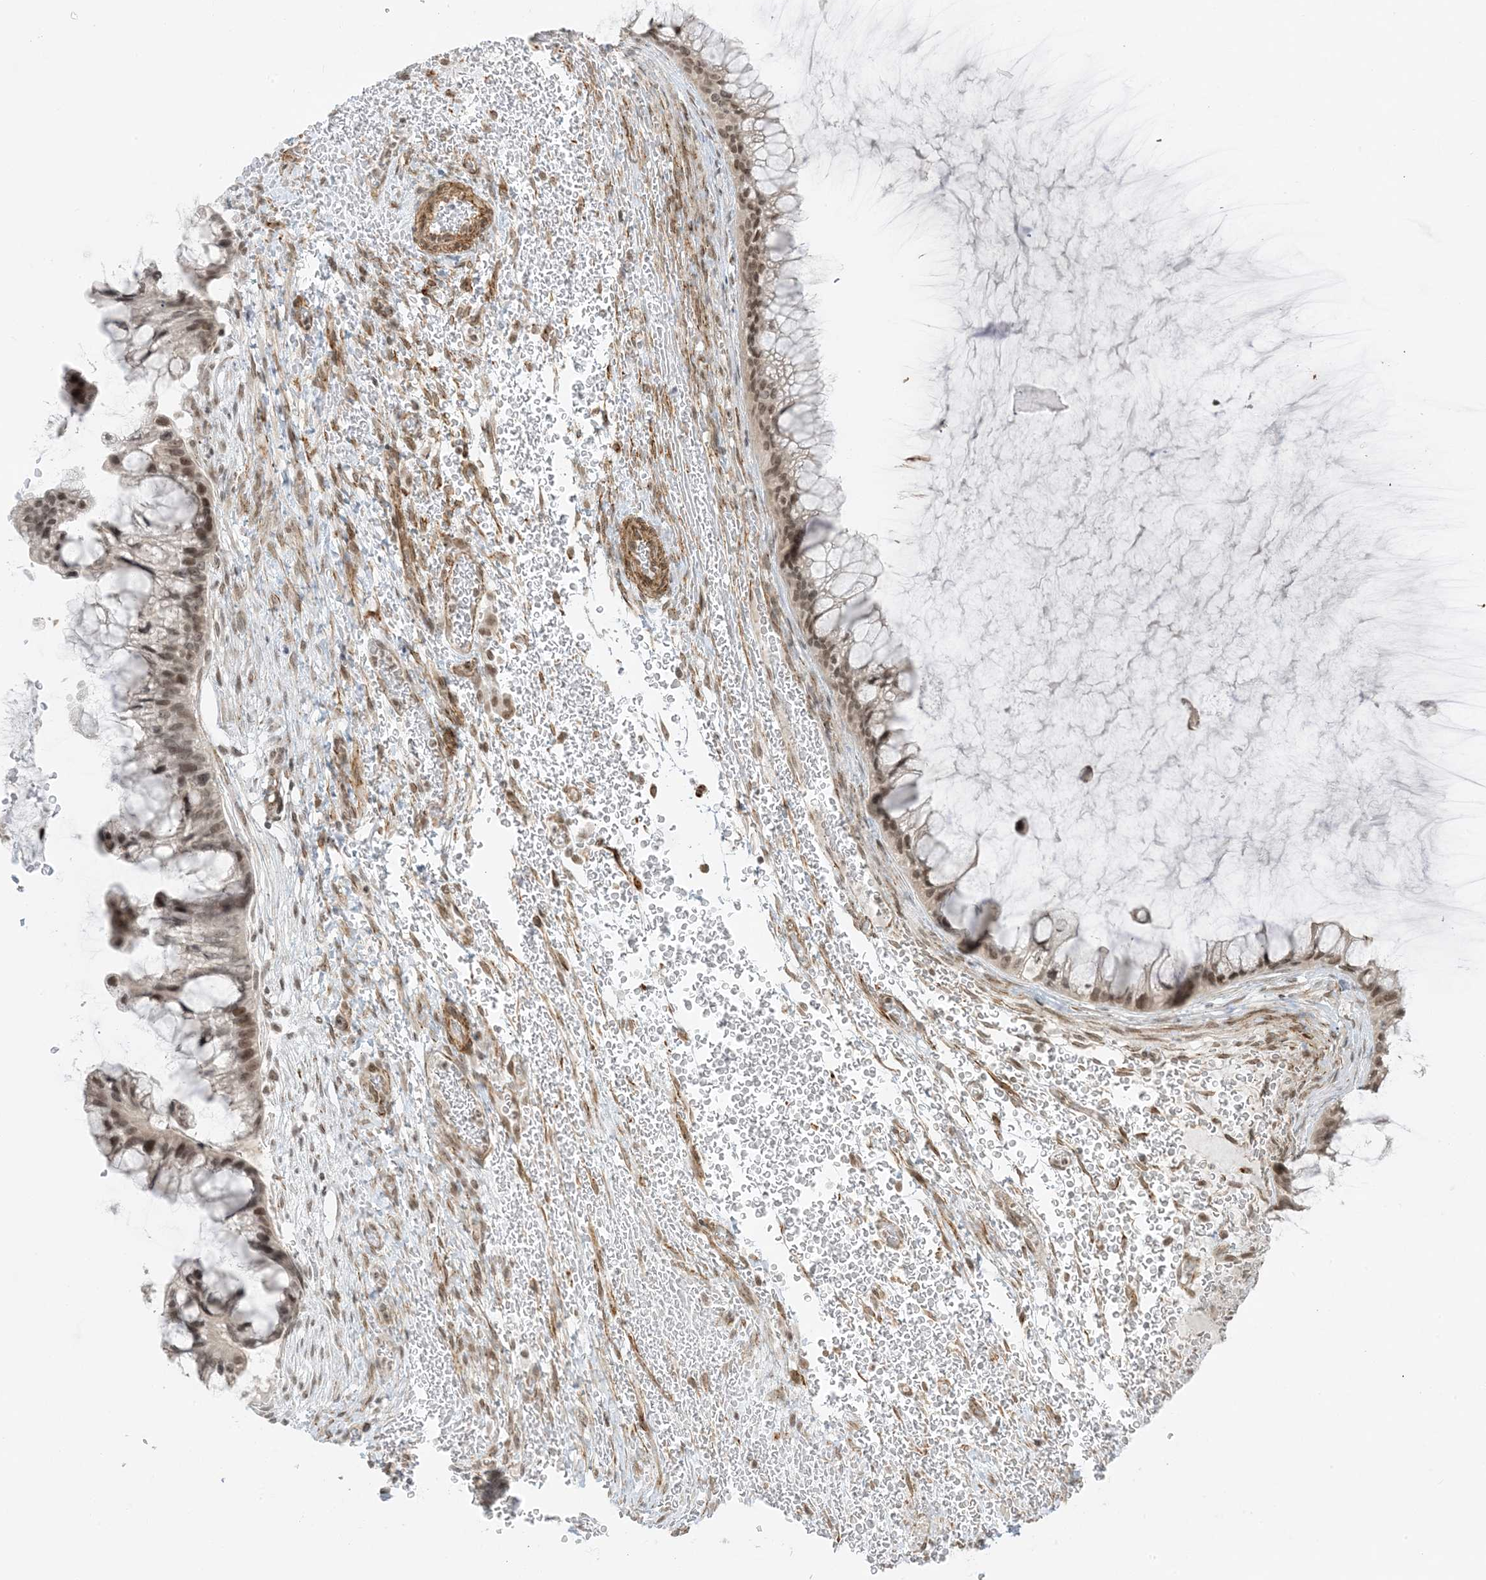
{"staining": {"intensity": "weak", "quantity": ">75%", "location": "nuclear"}, "tissue": "ovarian cancer", "cell_type": "Tumor cells", "image_type": "cancer", "snomed": [{"axis": "morphology", "description": "Cystadenocarcinoma, mucinous, NOS"}, {"axis": "topography", "description": "Ovary"}], "caption": "A photomicrograph of ovarian cancer stained for a protein shows weak nuclear brown staining in tumor cells.", "gene": "METAP1D", "patient": {"sex": "female", "age": 37}}